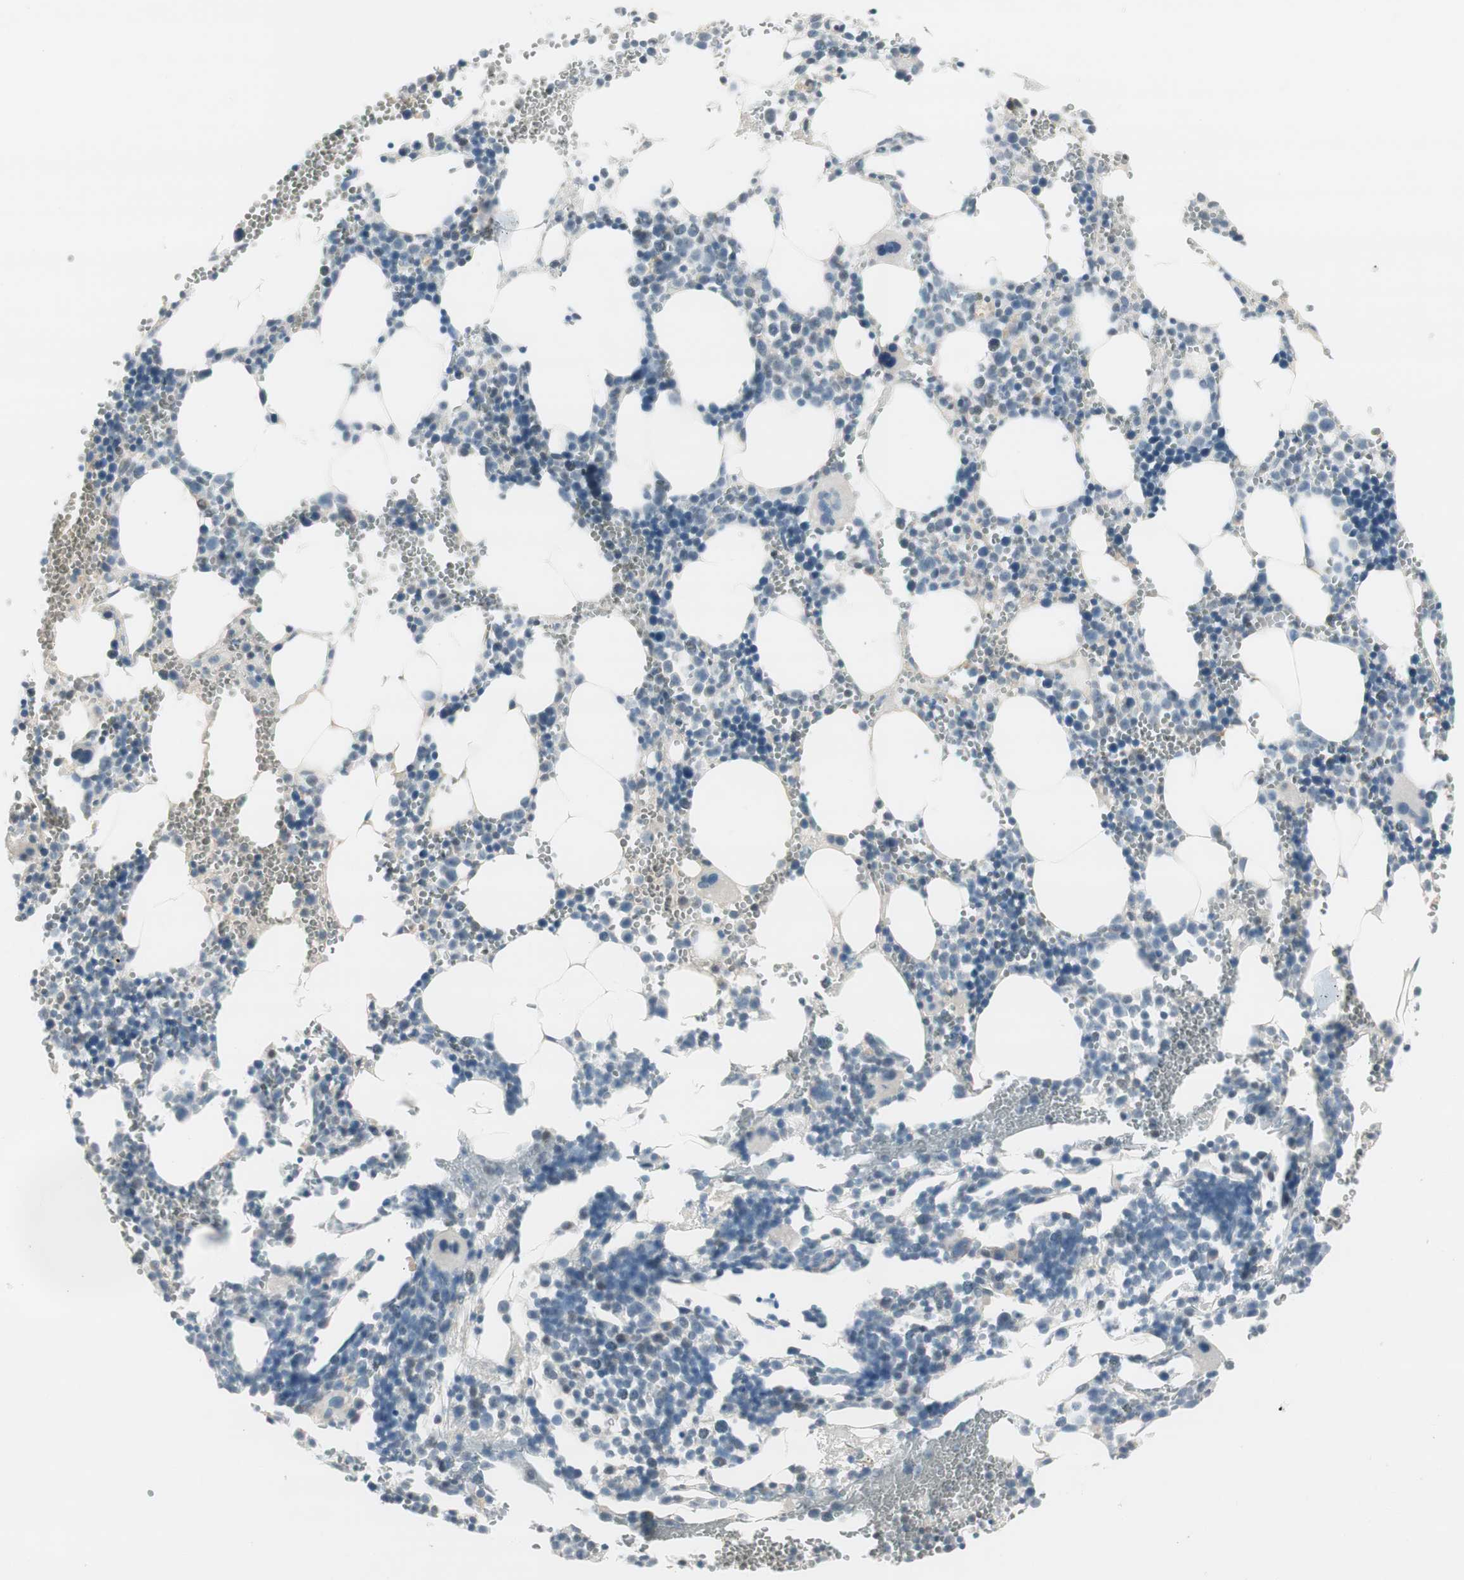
{"staining": {"intensity": "negative", "quantity": "none", "location": "none"}, "tissue": "bone marrow", "cell_type": "Hematopoietic cells", "image_type": "normal", "snomed": [{"axis": "morphology", "description": "Normal tissue, NOS"}, {"axis": "morphology", "description": "Inflammation, NOS"}, {"axis": "topography", "description": "Bone marrow"}], "caption": "Hematopoietic cells are negative for brown protein staining in unremarkable bone marrow. (DAB (3,3'-diaminobenzidine) immunohistochemistry (IHC) visualized using brightfield microscopy, high magnification).", "gene": "EVA1A", "patient": {"sex": "male", "age": 42}}